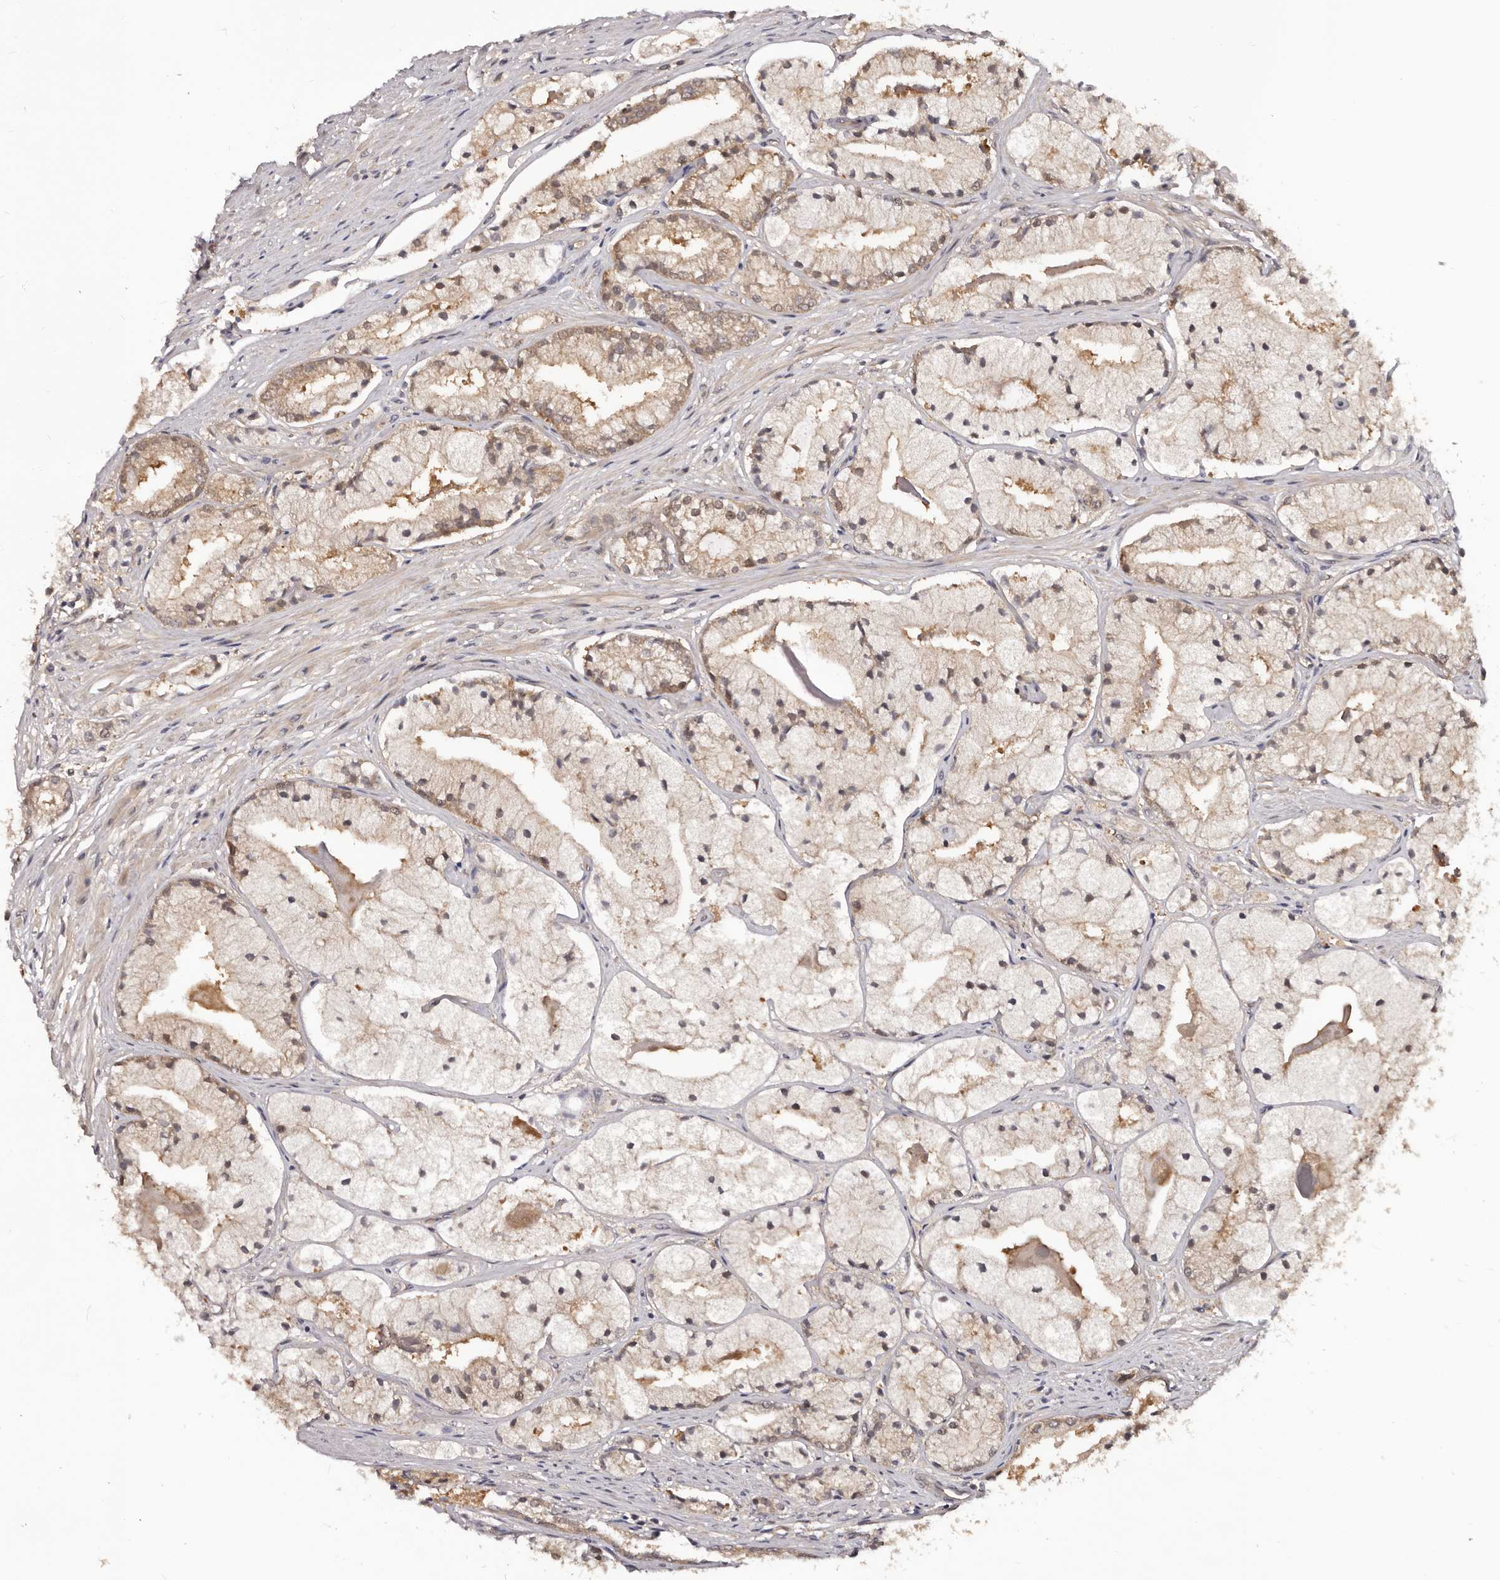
{"staining": {"intensity": "weak", "quantity": ">75%", "location": "cytoplasmic/membranous"}, "tissue": "prostate cancer", "cell_type": "Tumor cells", "image_type": "cancer", "snomed": [{"axis": "morphology", "description": "Adenocarcinoma, High grade"}, {"axis": "topography", "description": "Prostate"}], "caption": "Weak cytoplasmic/membranous expression for a protein is present in about >75% of tumor cells of prostate cancer (high-grade adenocarcinoma) using IHC.", "gene": "MDP1", "patient": {"sex": "male", "age": 50}}